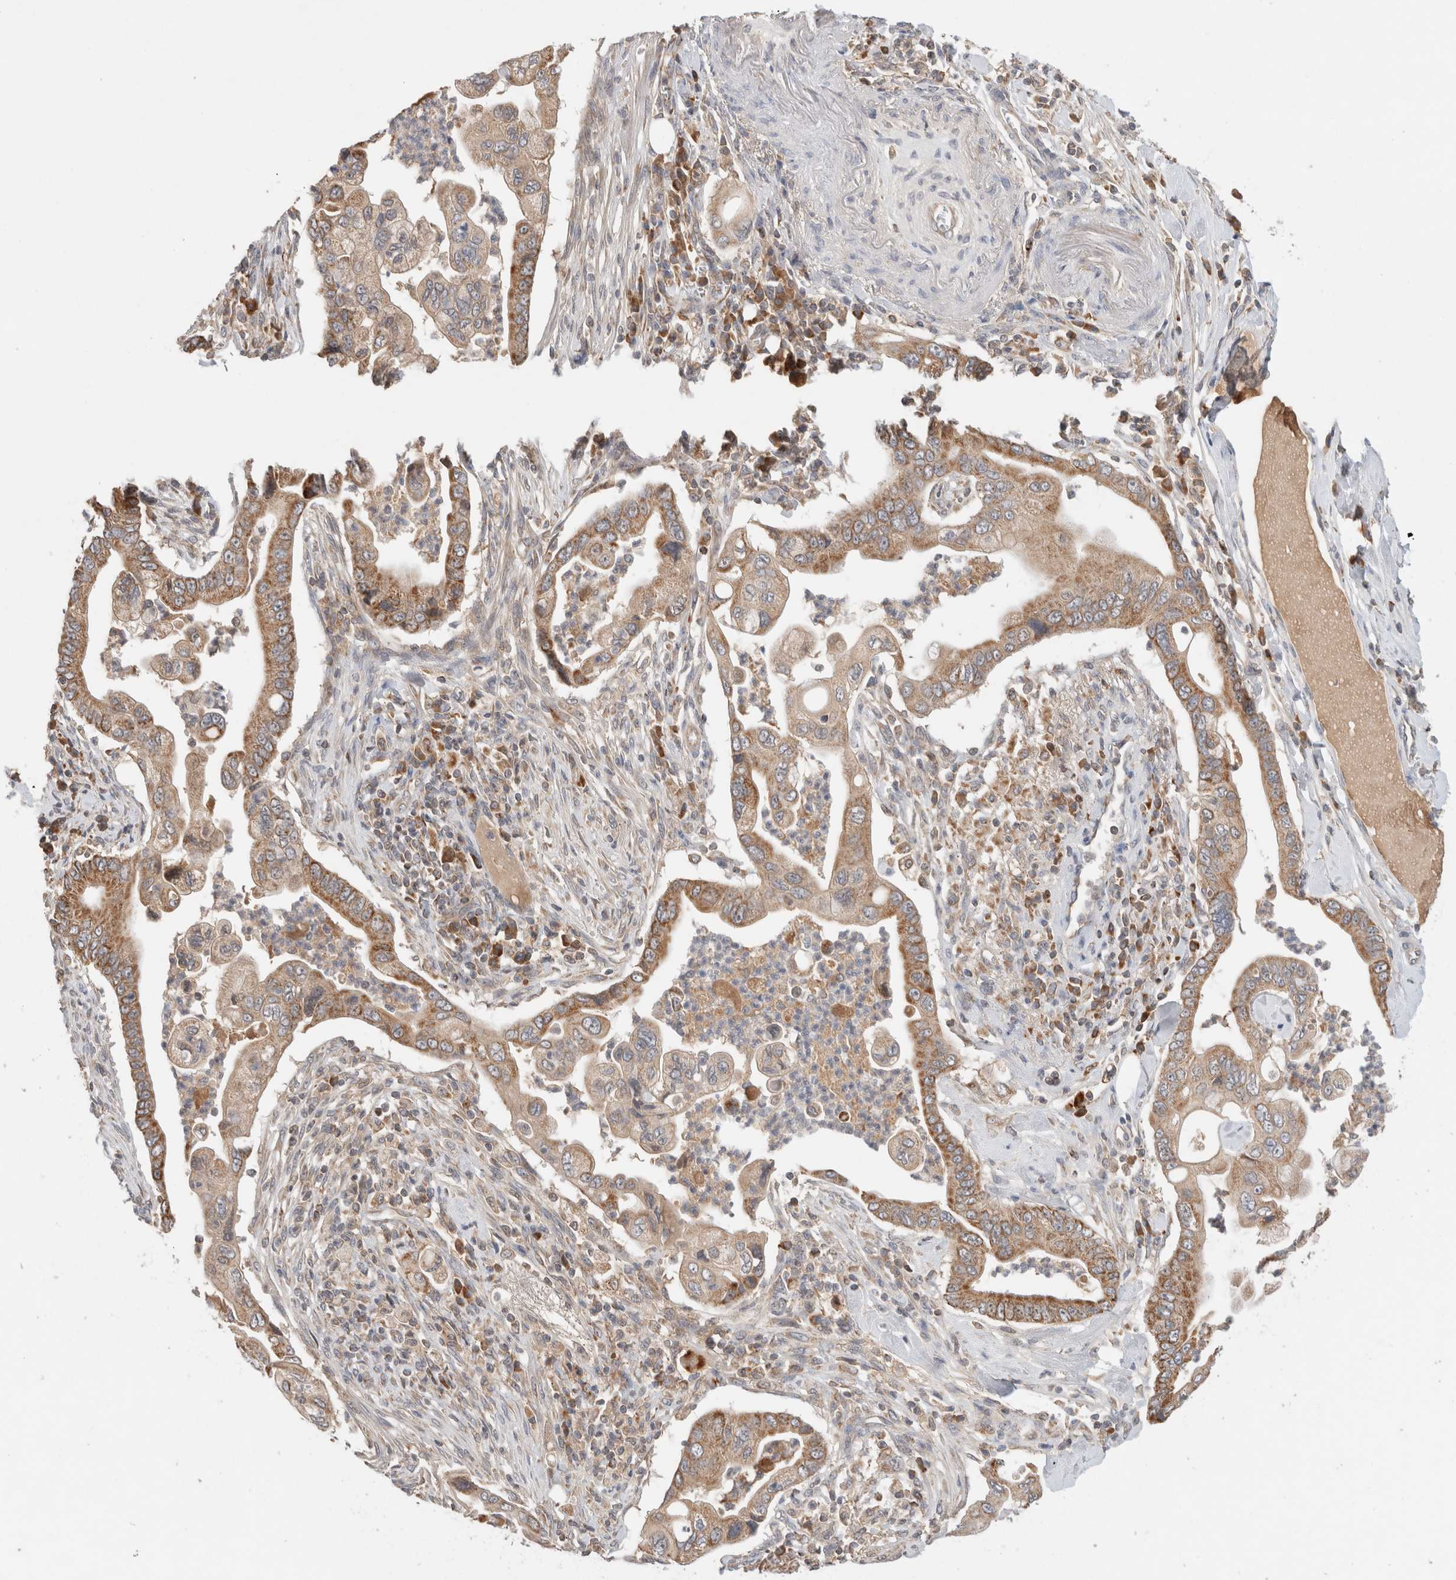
{"staining": {"intensity": "moderate", "quantity": ">75%", "location": "cytoplasmic/membranous"}, "tissue": "pancreatic cancer", "cell_type": "Tumor cells", "image_type": "cancer", "snomed": [{"axis": "morphology", "description": "Adenocarcinoma, NOS"}, {"axis": "topography", "description": "Pancreas"}], "caption": "Protein expression analysis of human pancreatic cancer reveals moderate cytoplasmic/membranous positivity in approximately >75% of tumor cells.", "gene": "AMPD1", "patient": {"sex": "male", "age": 78}}